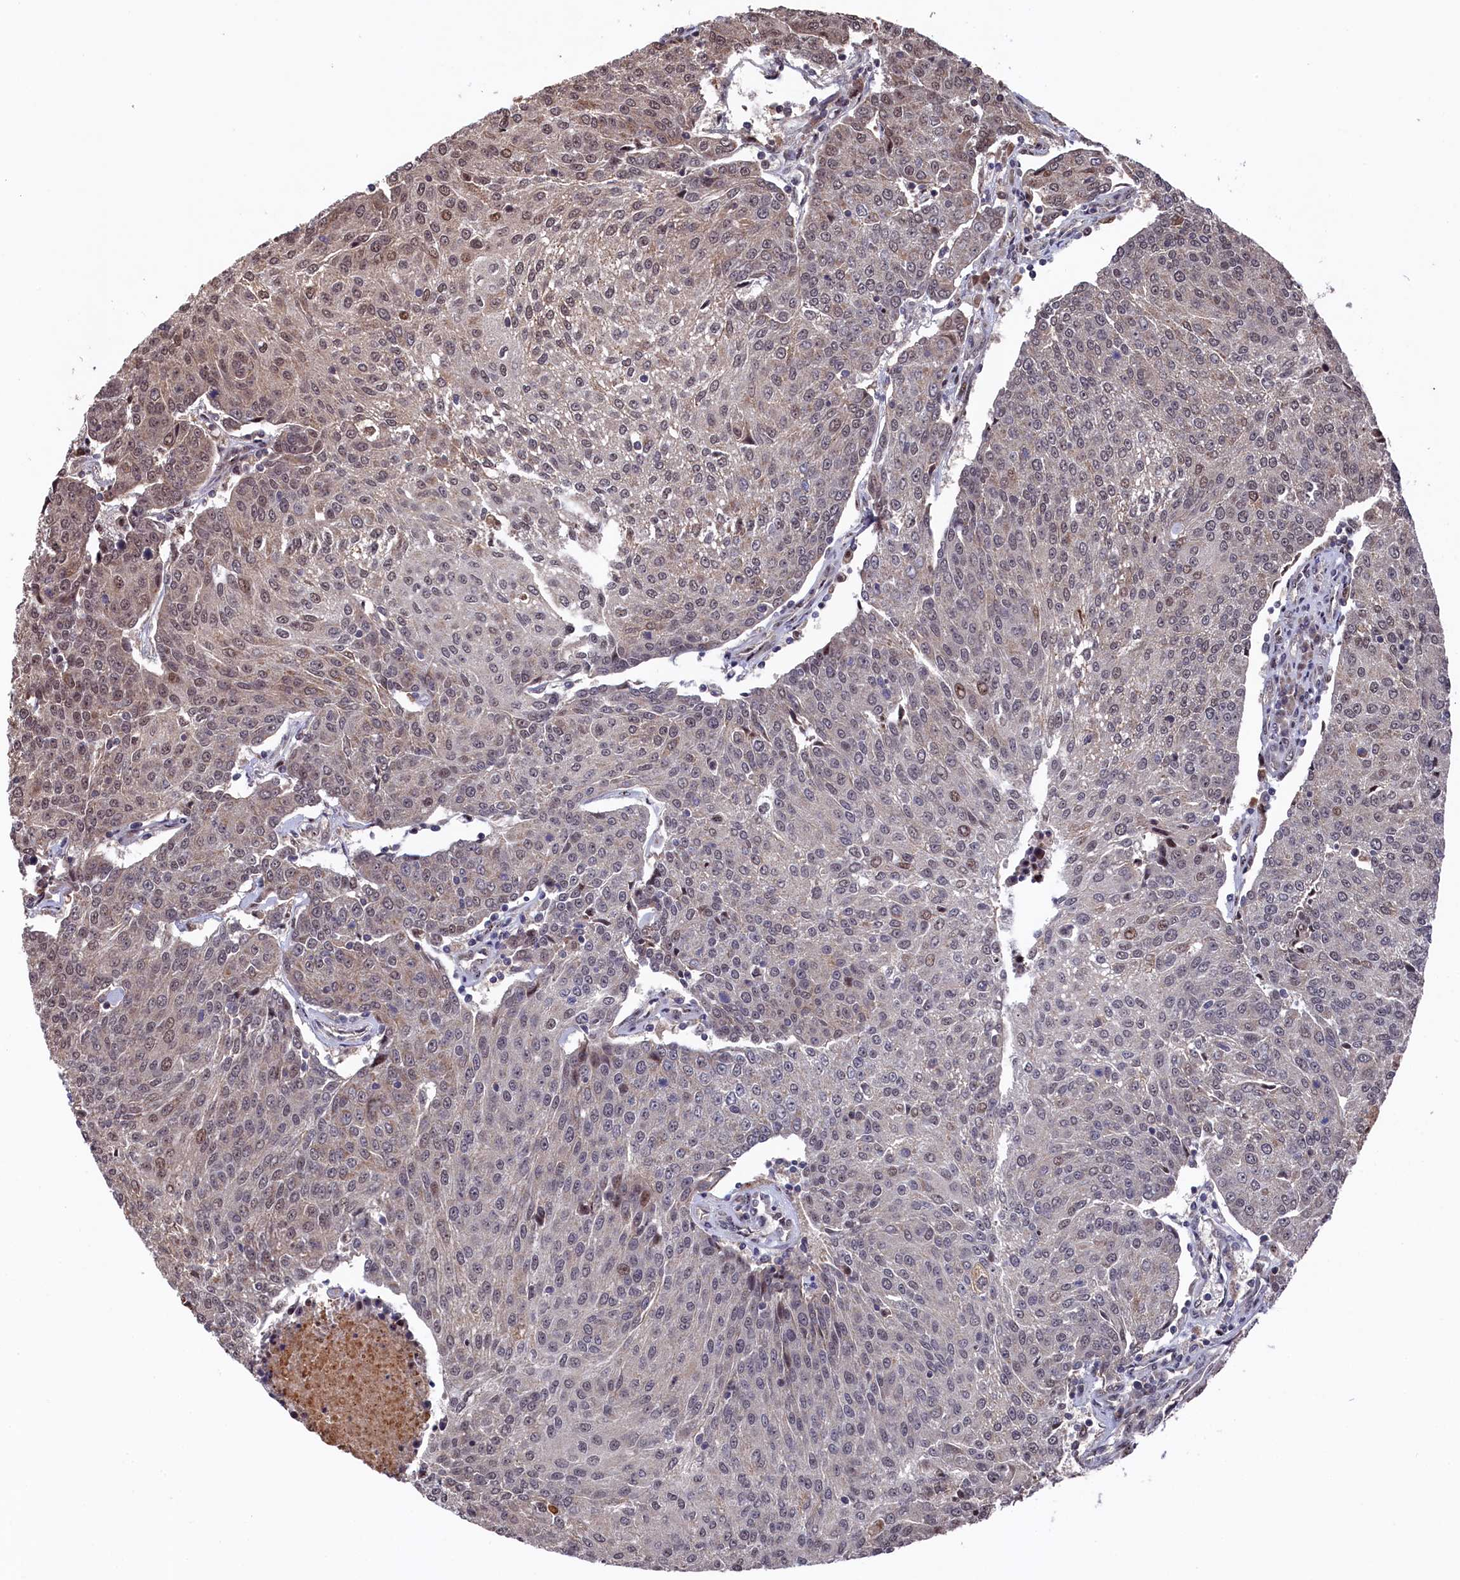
{"staining": {"intensity": "moderate", "quantity": "25%-75%", "location": "nuclear"}, "tissue": "urothelial cancer", "cell_type": "Tumor cells", "image_type": "cancer", "snomed": [{"axis": "morphology", "description": "Urothelial carcinoma, High grade"}, {"axis": "topography", "description": "Urinary bladder"}], "caption": "This histopathology image demonstrates high-grade urothelial carcinoma stained with IHC to label a protein in brown. The nuclear of tumor cells show moderate positivity for the protein. Nuclei are counter-stained blue.", "gene": "CLPX", "patient": {"sex": "female", "age": 85}}